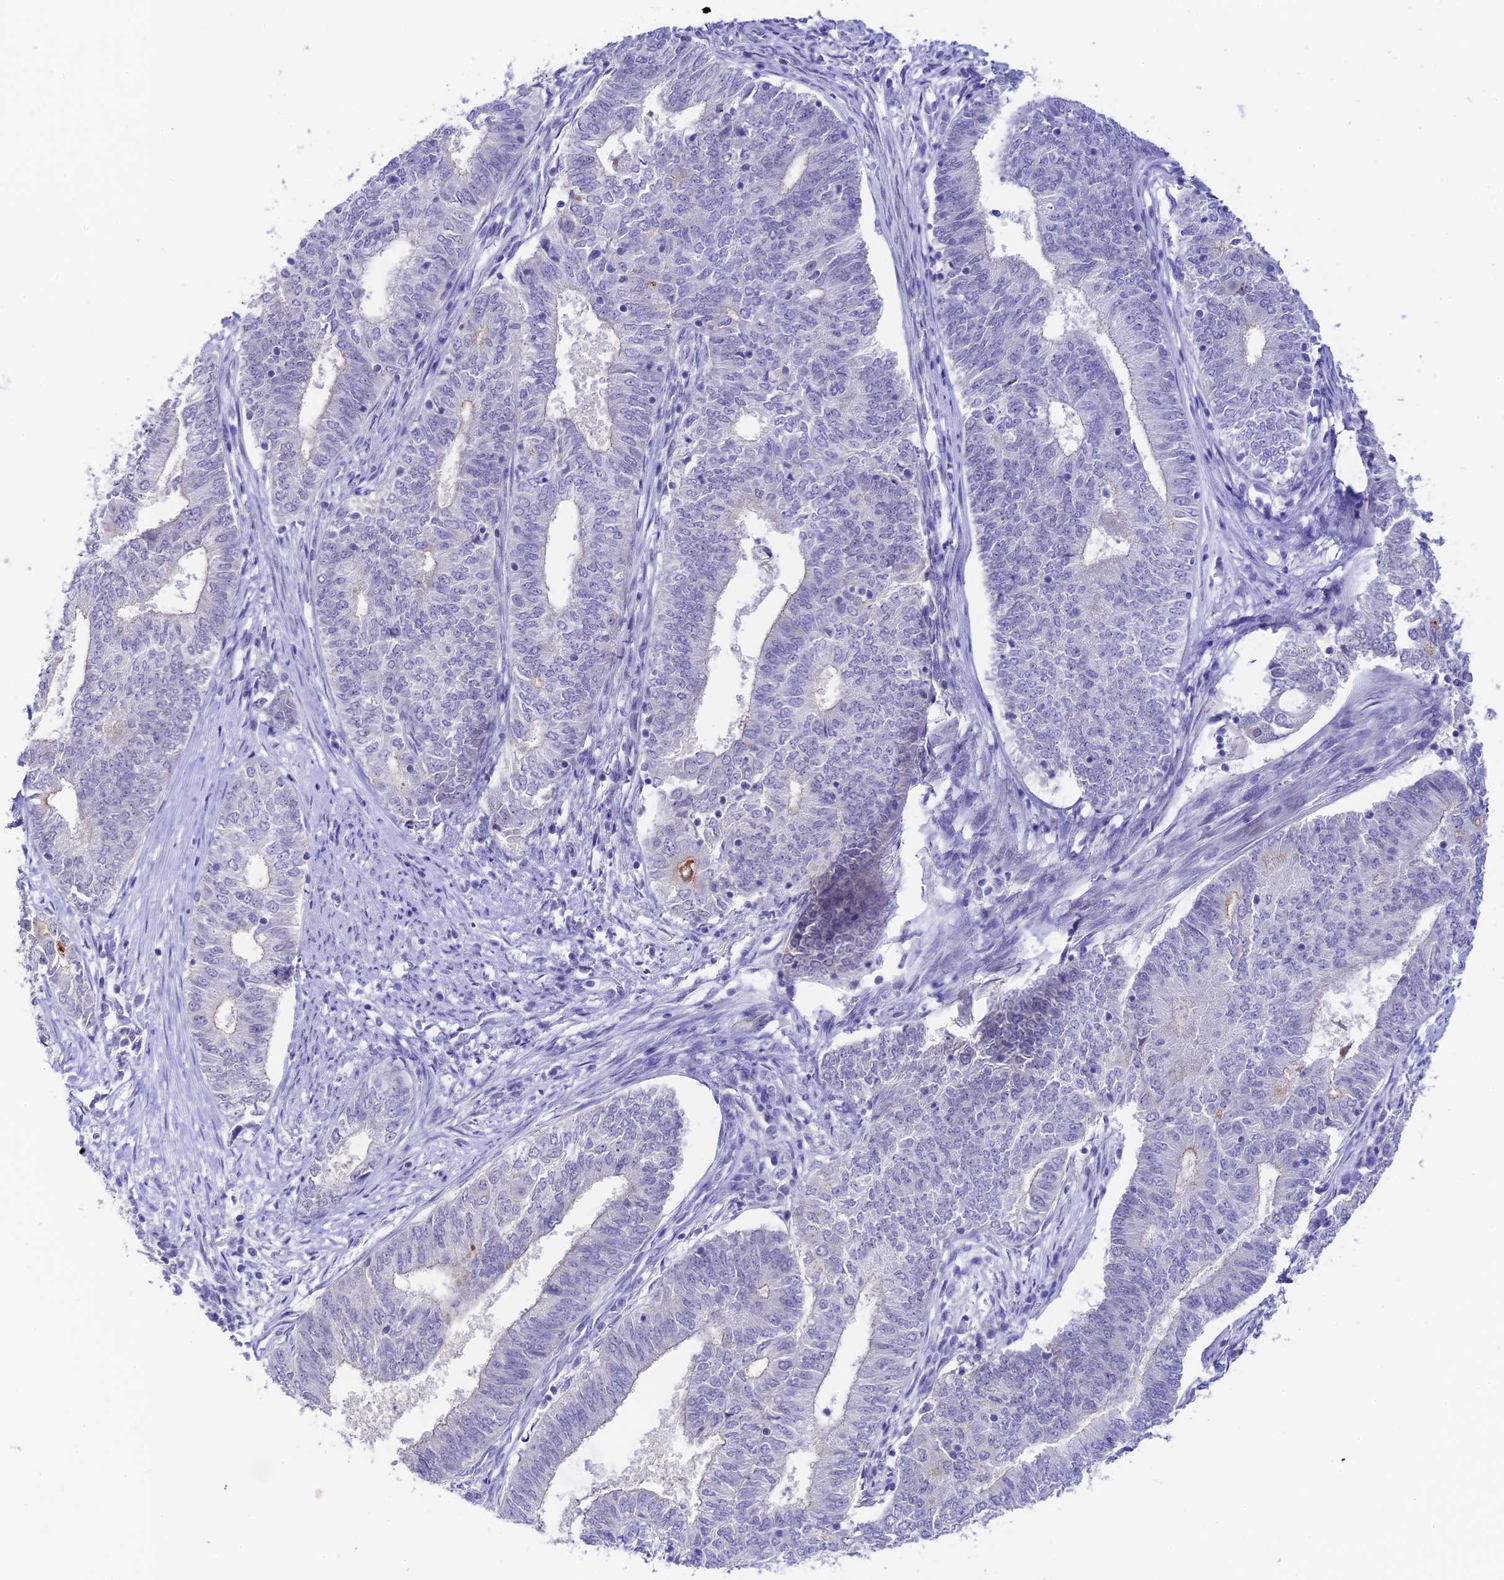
{"staining": {"intensity": "negative", "quantity": "none", "location": "none"}, "tissue": "endometrial cancer", "cell_type": "Tumor cells", "image_type": "cancer", "snomed": [{"axis": "morphology", "description": "Adenocarcinoma, NOS"}, {"axis": "topography", "description": "Endometrium"}], "caption": "A high-resolution image shows immunohistochemistry (IHC) staining of endometrial cancer, which reveals no significant positivity in tumor cells.", "gene": "RASGEF1B", "patient": {"sex": "female", "age": 62}}